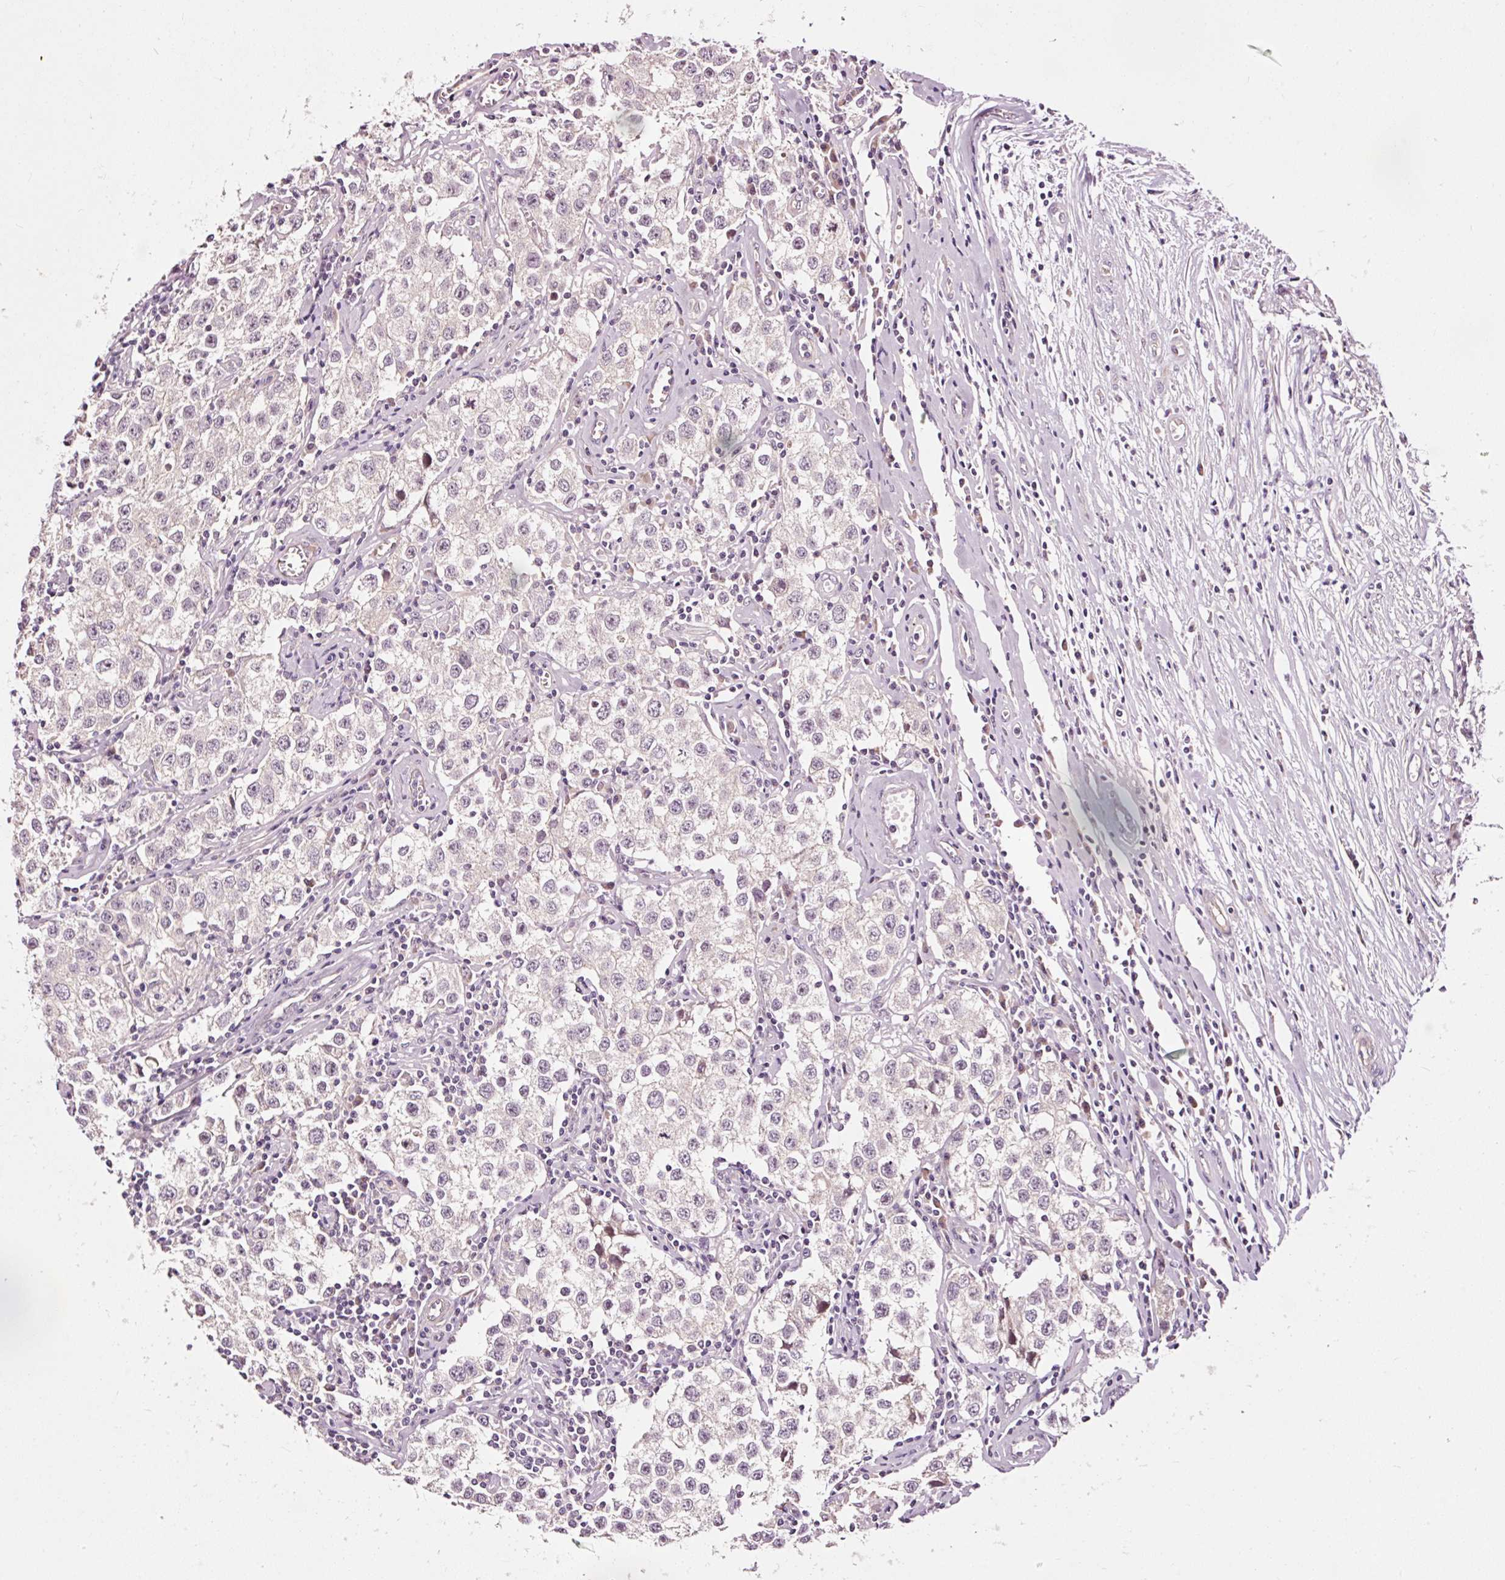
{"staining": {"intensity": "negative", "quantity": "none", "location": "none"}, "tissue": "testis cancer", "cell_type": "Tumor cells", "image_type": "cancer", "snomed": [{"axis": "morphology", "description": "Seminoma, NOS"}, {"axis": "morphology", "description": "Carcinoma, Embryonal, NOS"}, {"axis": "topography", "description": "Testis"}], "caption": "Immunohistochemistry (IHC) of testis cancer reveals no positivity in tumor cells. (DAB immunohistochemistry visualized using brightfield microscopy, high magnification).", "gene": "UTP14A", "patient": {"sex": "male", "age": 43}}